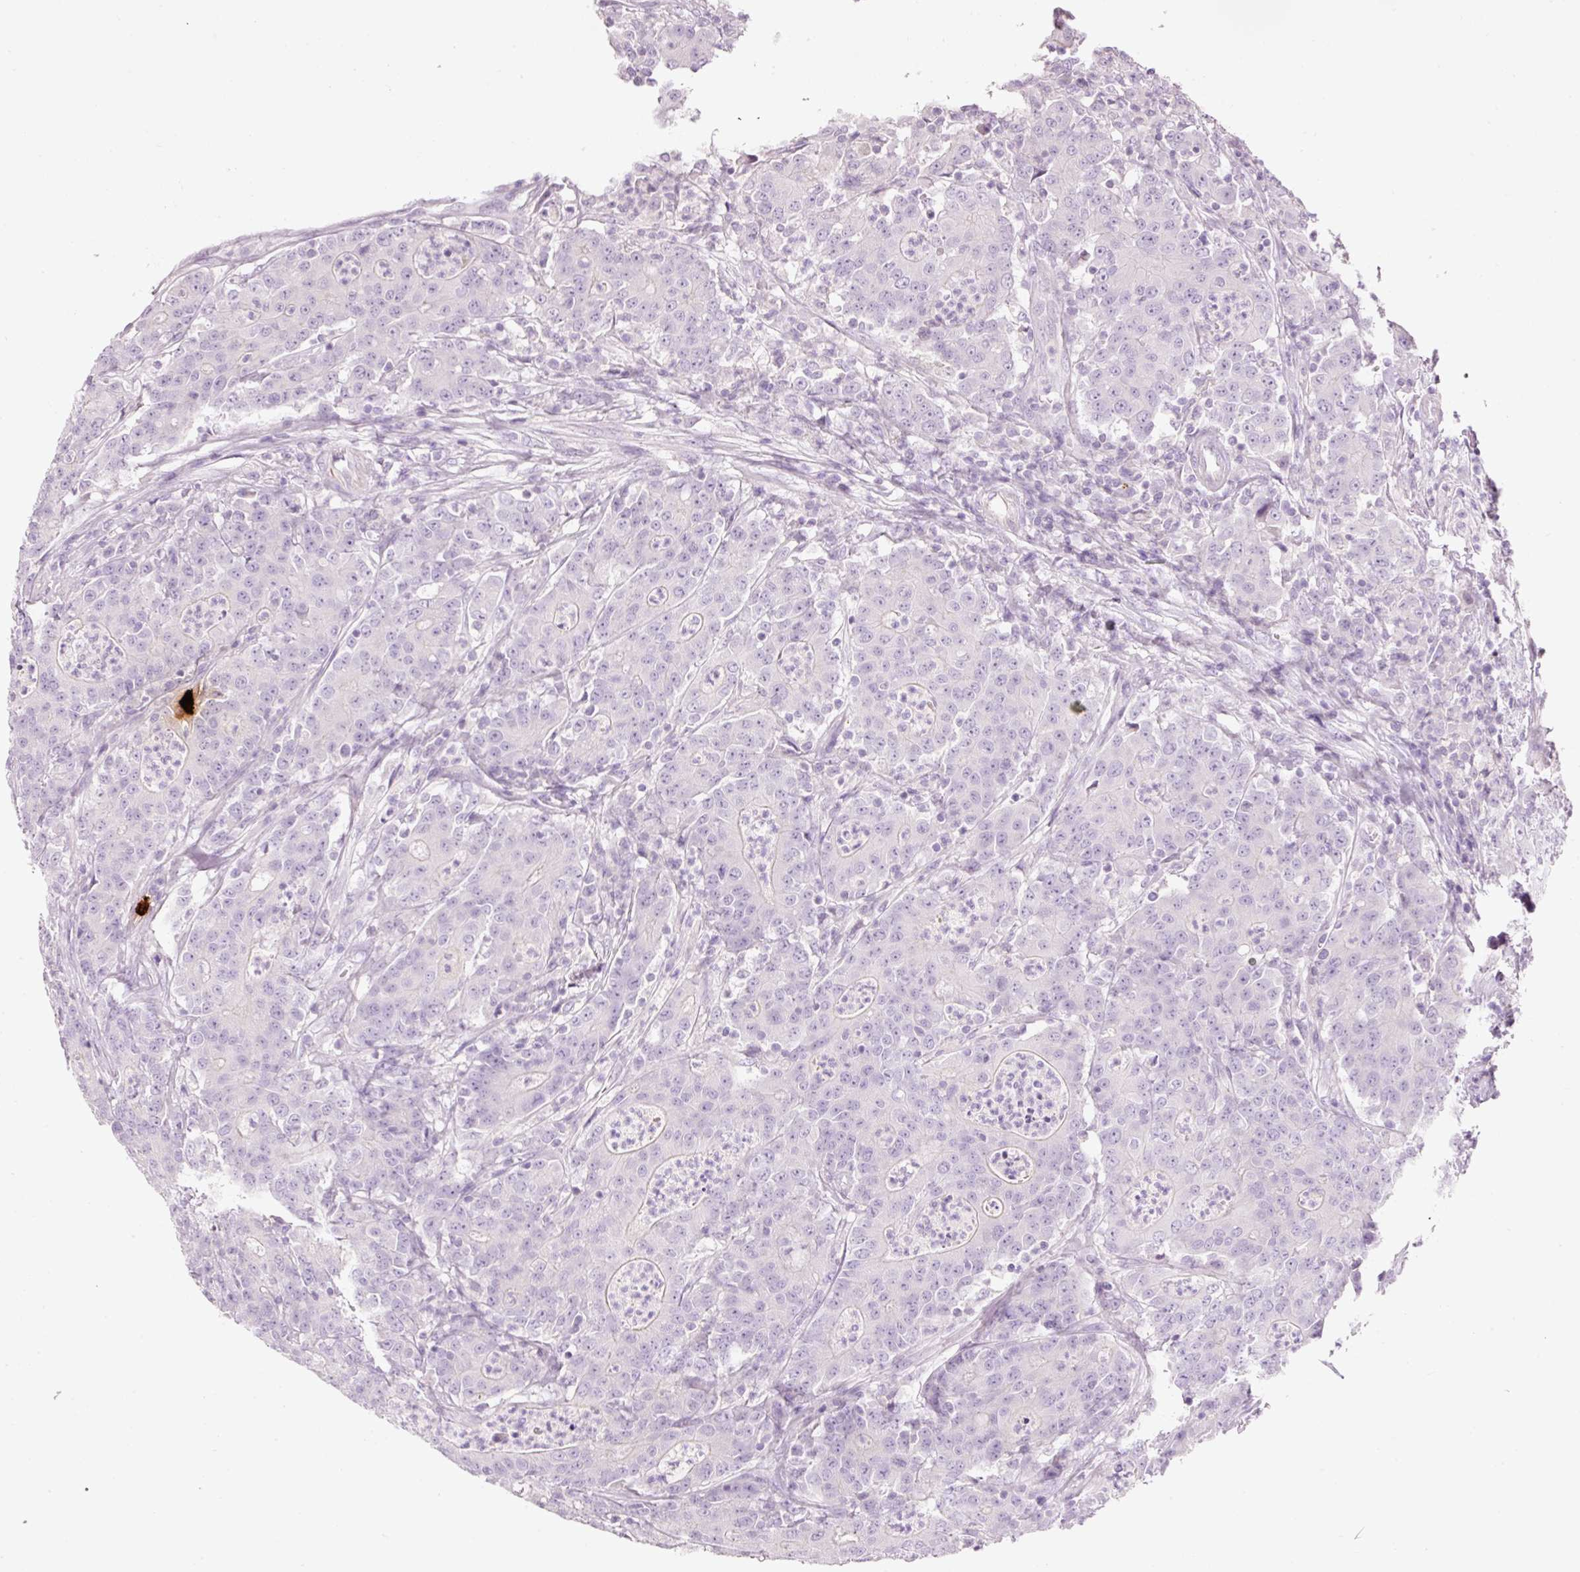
{"staining": {"intensity": "negative", "quantity": "none", "location": "none"}, "tissue": "colorectal cancer", "cell_type": "Tumor cells", "image_type": "cancer", "snomed": [{"axis": "morphology", "description": "Adenocarcinoma, NOS"}, {"axis": "topography", "description": "Colon"}], "caption": "Immunohistochemistry (IHC) of adenocarcinoma (colorectal) shows no positivity in tumor cells. The staining was performed using DAB (3,3'-diaminobenzidine) to visualize the protein expression in brown, while the nuclei were stained in blue with hematoxylin (Magnification: 20x).", "gene": "CMA1", "patient": {"sex": "male", "age": 83}}